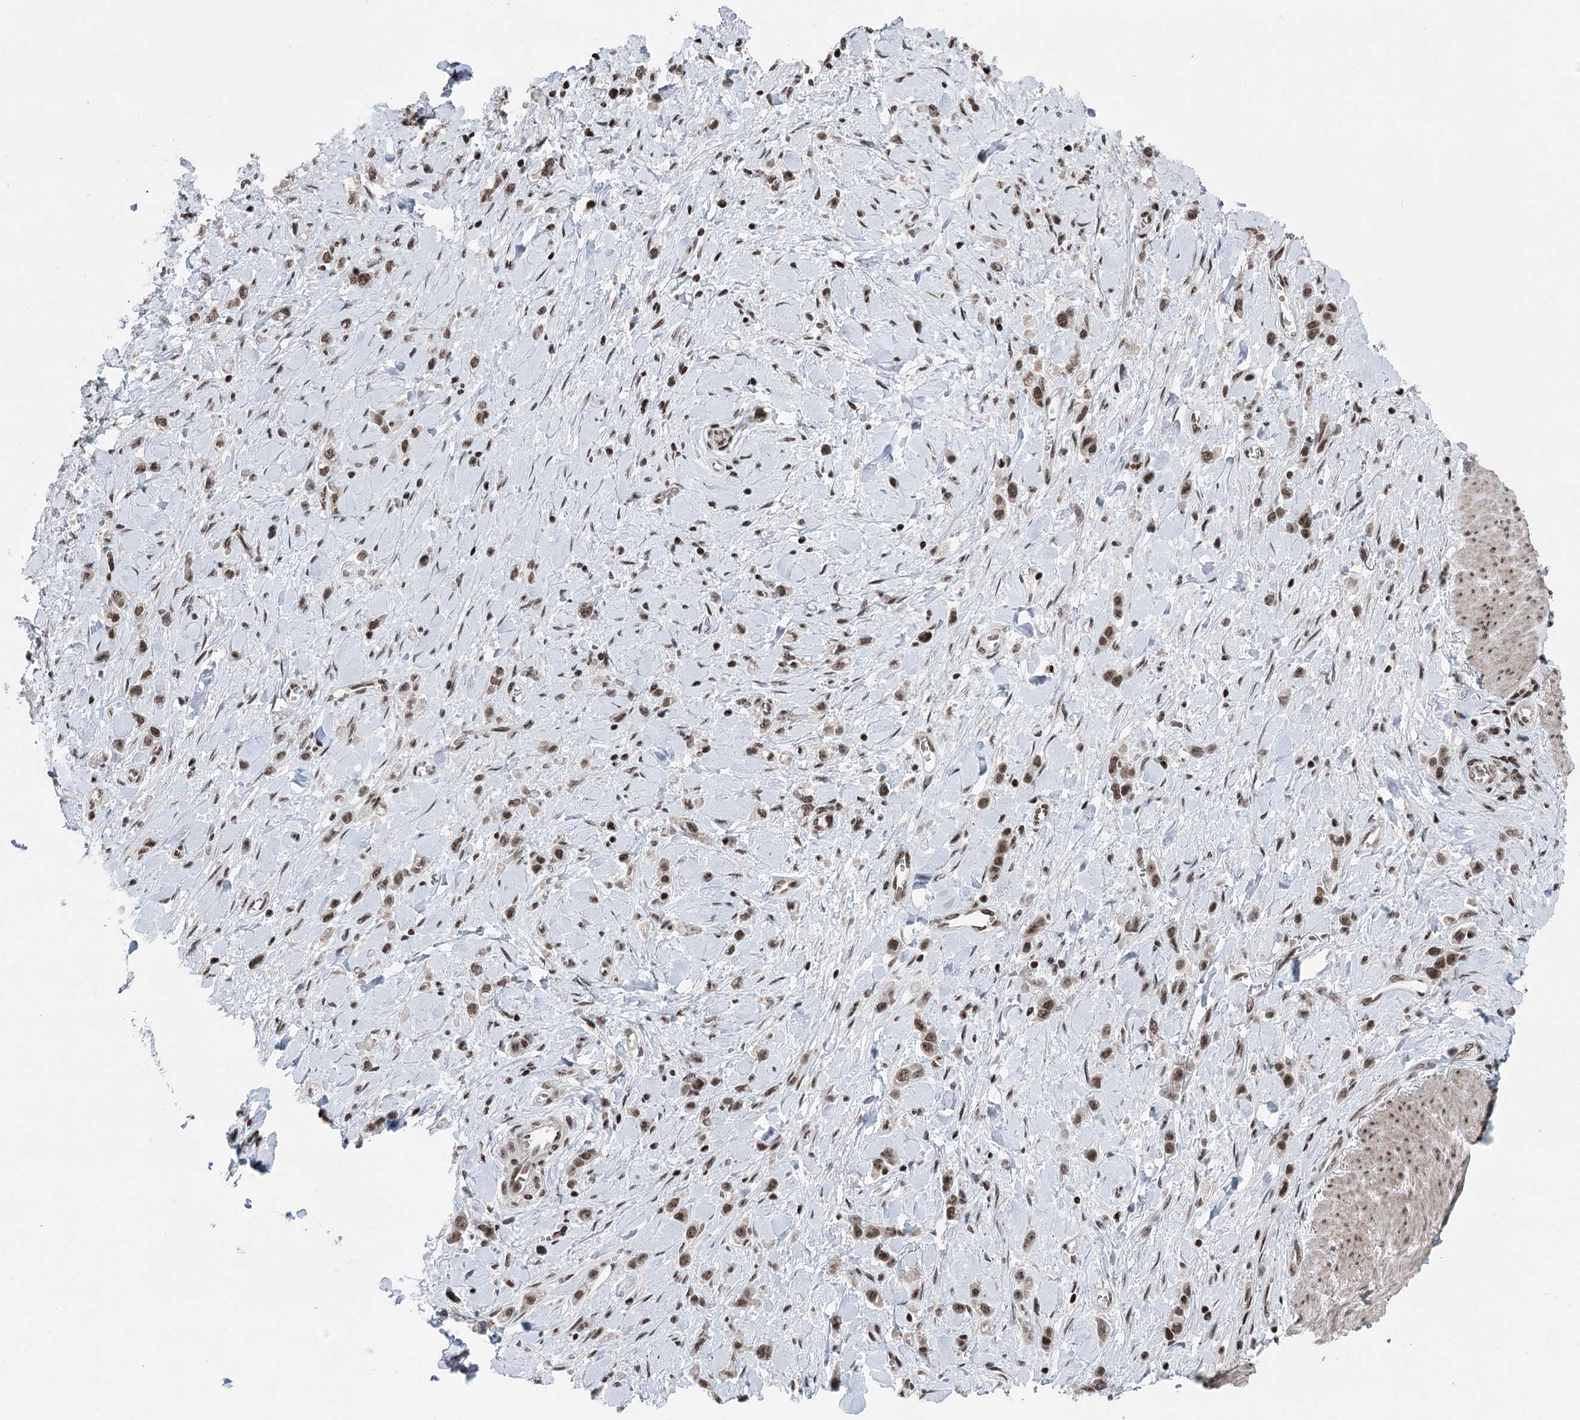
{"staining": {"intensity": "strong", "quantity": ">75%", "location": "nuclear"}, "tissue": "stomach cancer", "cell_type": "Tumor cells", "image_type": "cancer", "snomed": [{"axis": "morphology", "description": "Normal tissue, NOS"}, {"axis": "morphology", "description": "Adenocarcinoma, NOS"}, {"axis": "topography", "description": "Stomach, upper"}, {"axis": "topography", "description": "Stomach"}], "caption": "IHC histopathology image of neoplastic tissue: adenocarcinoma (stomach) stained using immunohistochemistry (IHC) reveals high levels of strong protein expression localized specifically in the nuclear of tumor cells, appearing as a nuclear brown color.", "gene": "CGGBP1", "patient": {"sex": "female", "age": 65}}